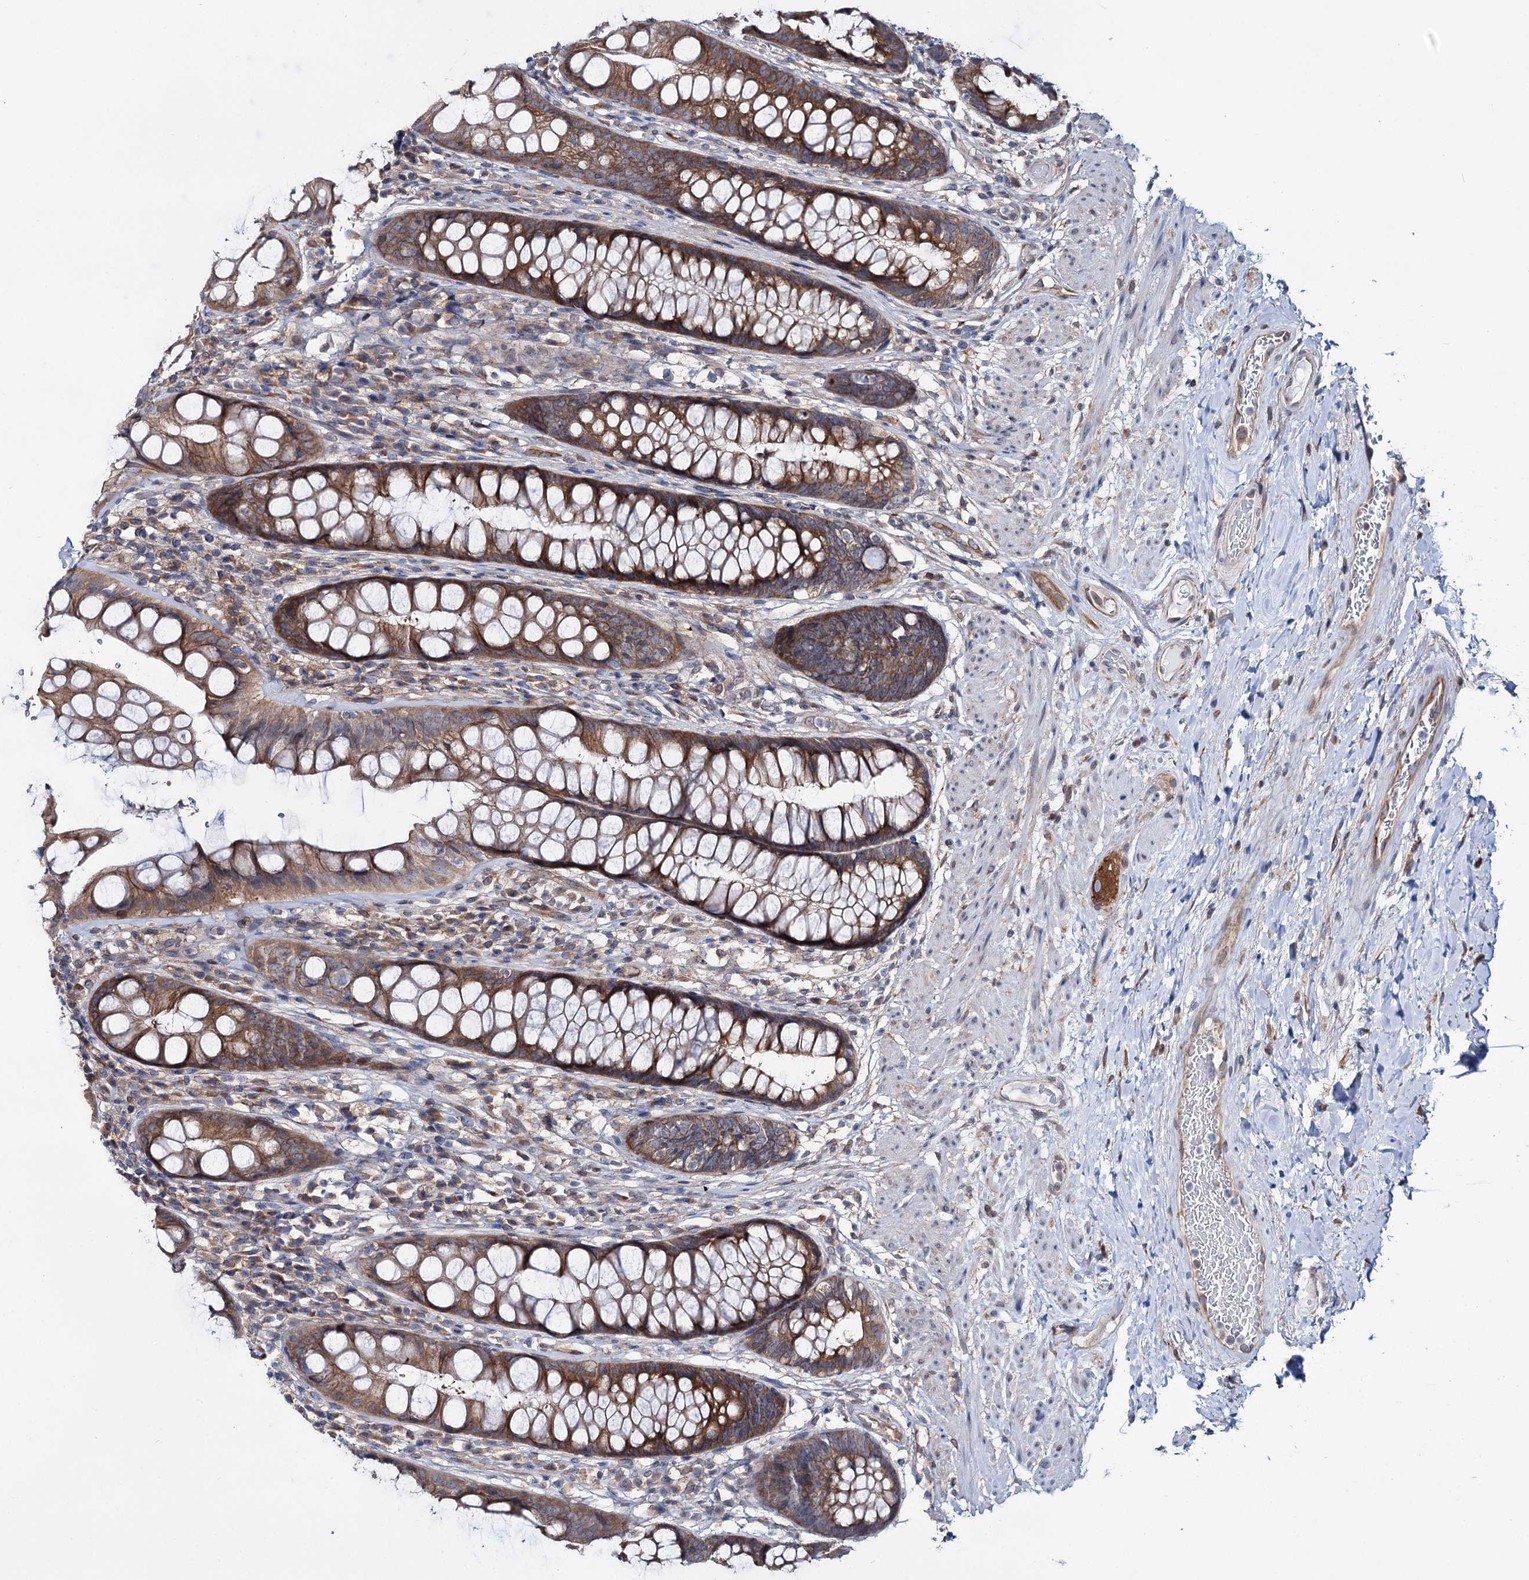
{"staining": {"intensity": "moderate", "quantity": ">75%", "location": "cytoplasmic/membranous"}, "tissue": "rectum", "cell_type": "Glandular cells", "image_type": "normal", "snomed": [{"axis": "morphology", "description": "Normal tissue, NOS"}, {"axis": "topography", "description": "Rectum"}], "caption": "High-power microscopy captured an immunohistochemistry photomicrograph of unremarkable rectum, revealing moderate cytoplasmic/membranous staining in approximately >75% of glandular cells. The protein of interest is shown in brown color, while the nuclei are stained blue.", "gene": "PTDSS2", "patient": {"sex": "male", "age": 74}}